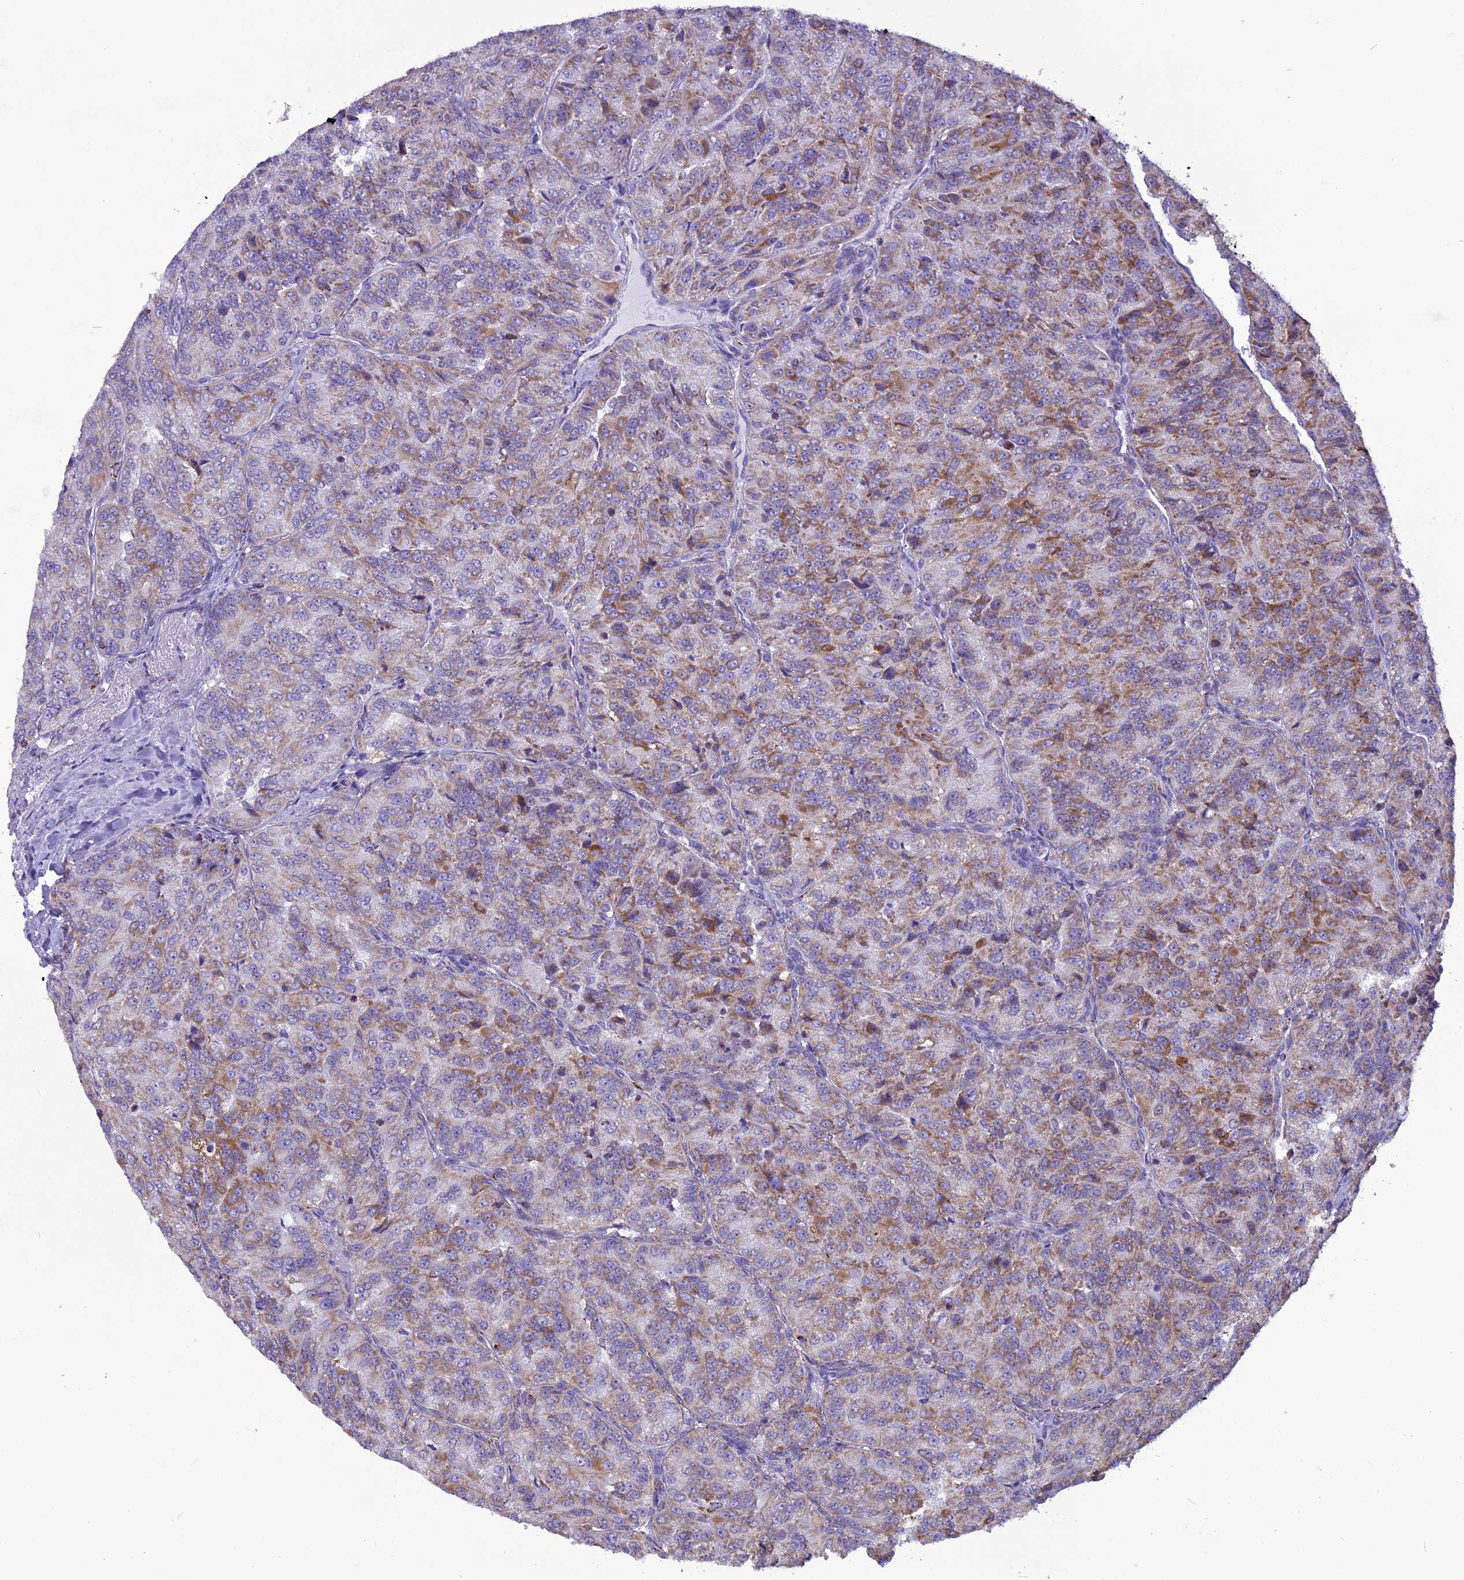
{"staining": {"intensity": "weak", "quantity": "25%-75%", "location": "cytoplasmic/membranous"}, "tissue": "renal cancer", "cell_type": "Tumor cells", "image_type": "cancer", "snomed": [{"axis": "morphology", "description": "Adenocarcinoma, NOS"}, {"axis": "topography", "description": "Kidney"}], "caption": "This is an image of IHC staining of renal cancer (adenocarcinoma), which shows weak staining in the cytoplasmic/membranous of tumor cells.", "gene": "ICA1L", "patient": {"sex": "female", "age": 63}}